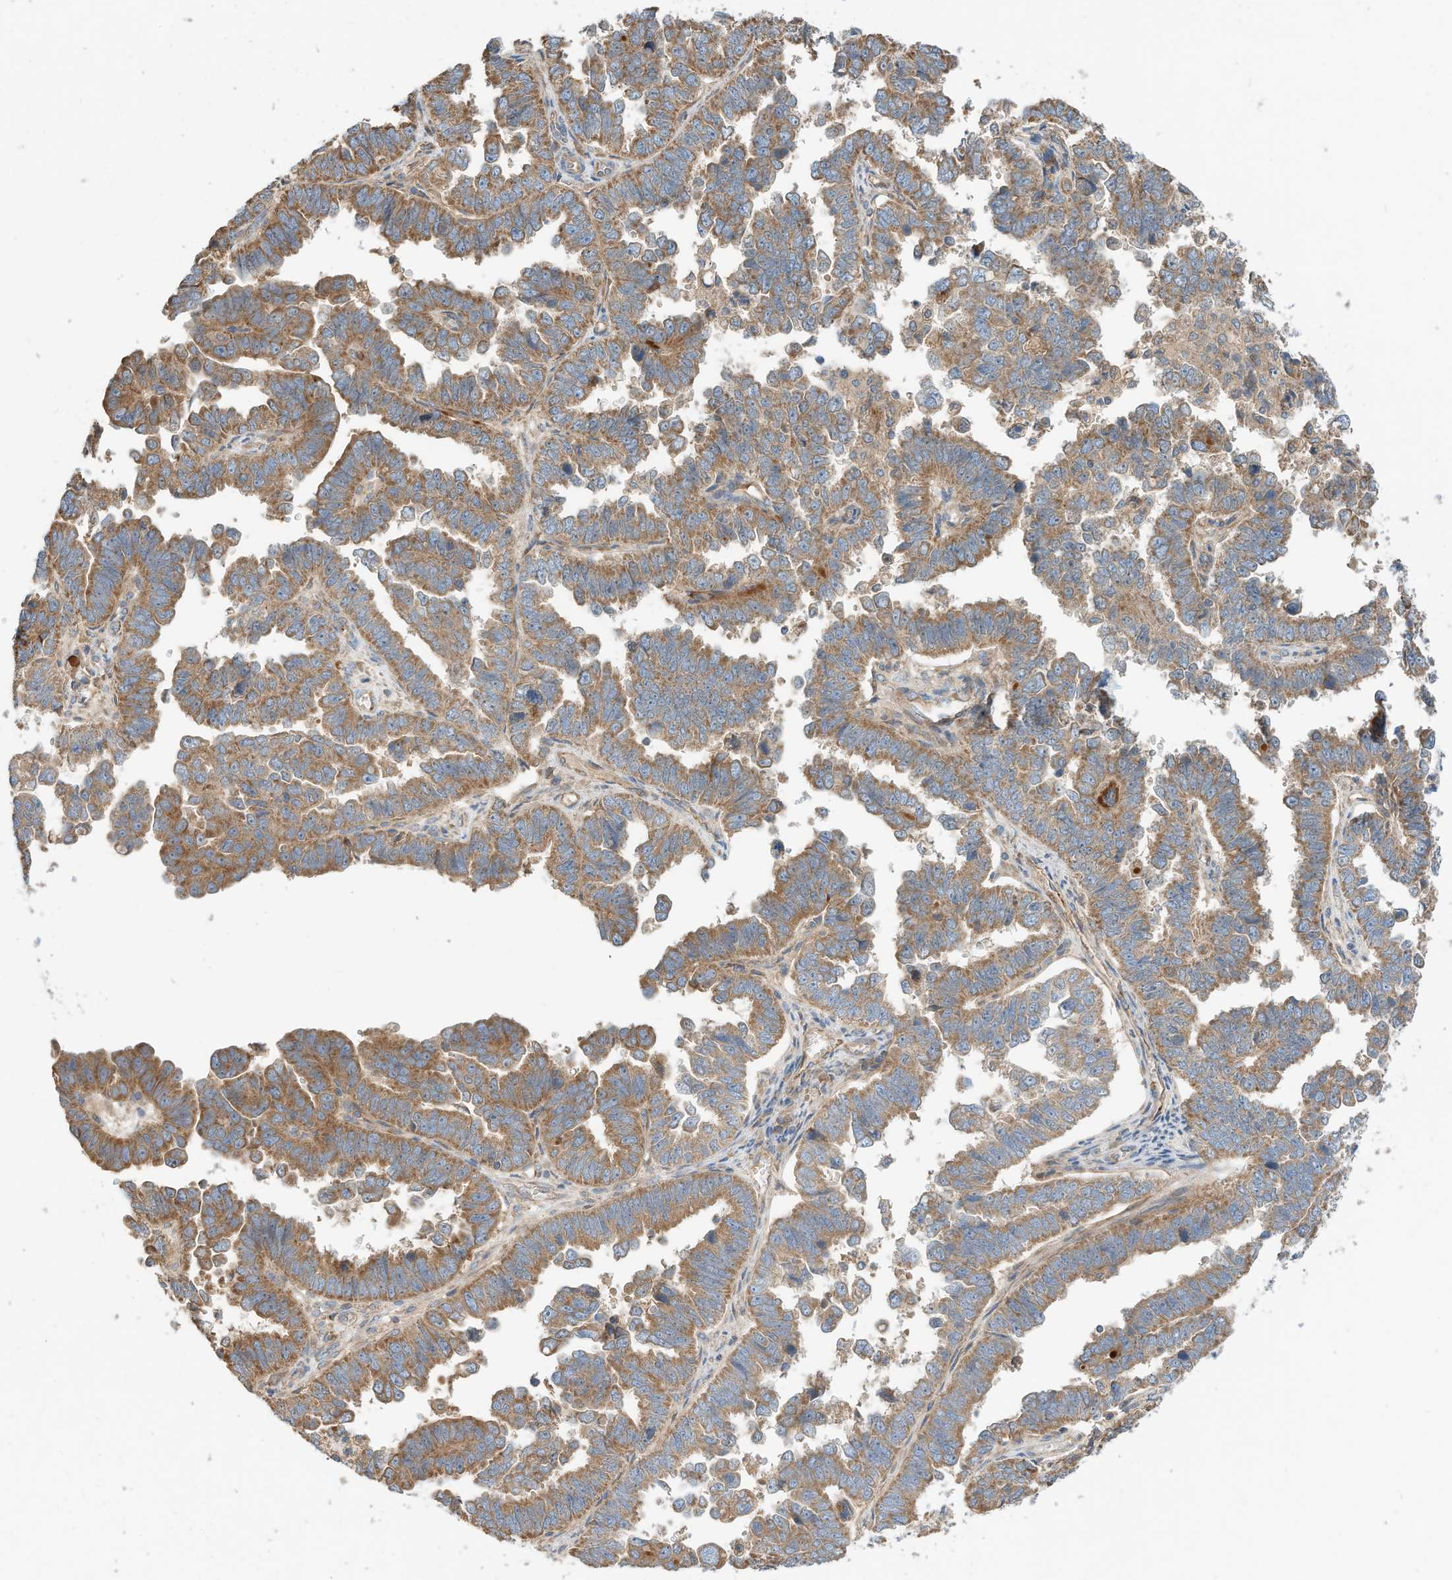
{"staining": {"intensity": "moderate", "quantity": ">75%", "location": "cytoplasmic/membranous"}, "tissue": "endometrial cancer", "cell_type": "Tumor cells", "image_type": "cancer", "snomed": [{"axis": "morphology", "description": "Adenocarcinoma, NOS"}, {"axis": "topography", "description": "Endometrium"}], "caption": "Protein analysis of endometrial cancer tissue exhibits moderate cytoplasmic/membranous positivity in approximately >75% of tumor cells.", "gene": "CPAMD8", "patient": {"sex": "female", "age": 75}}